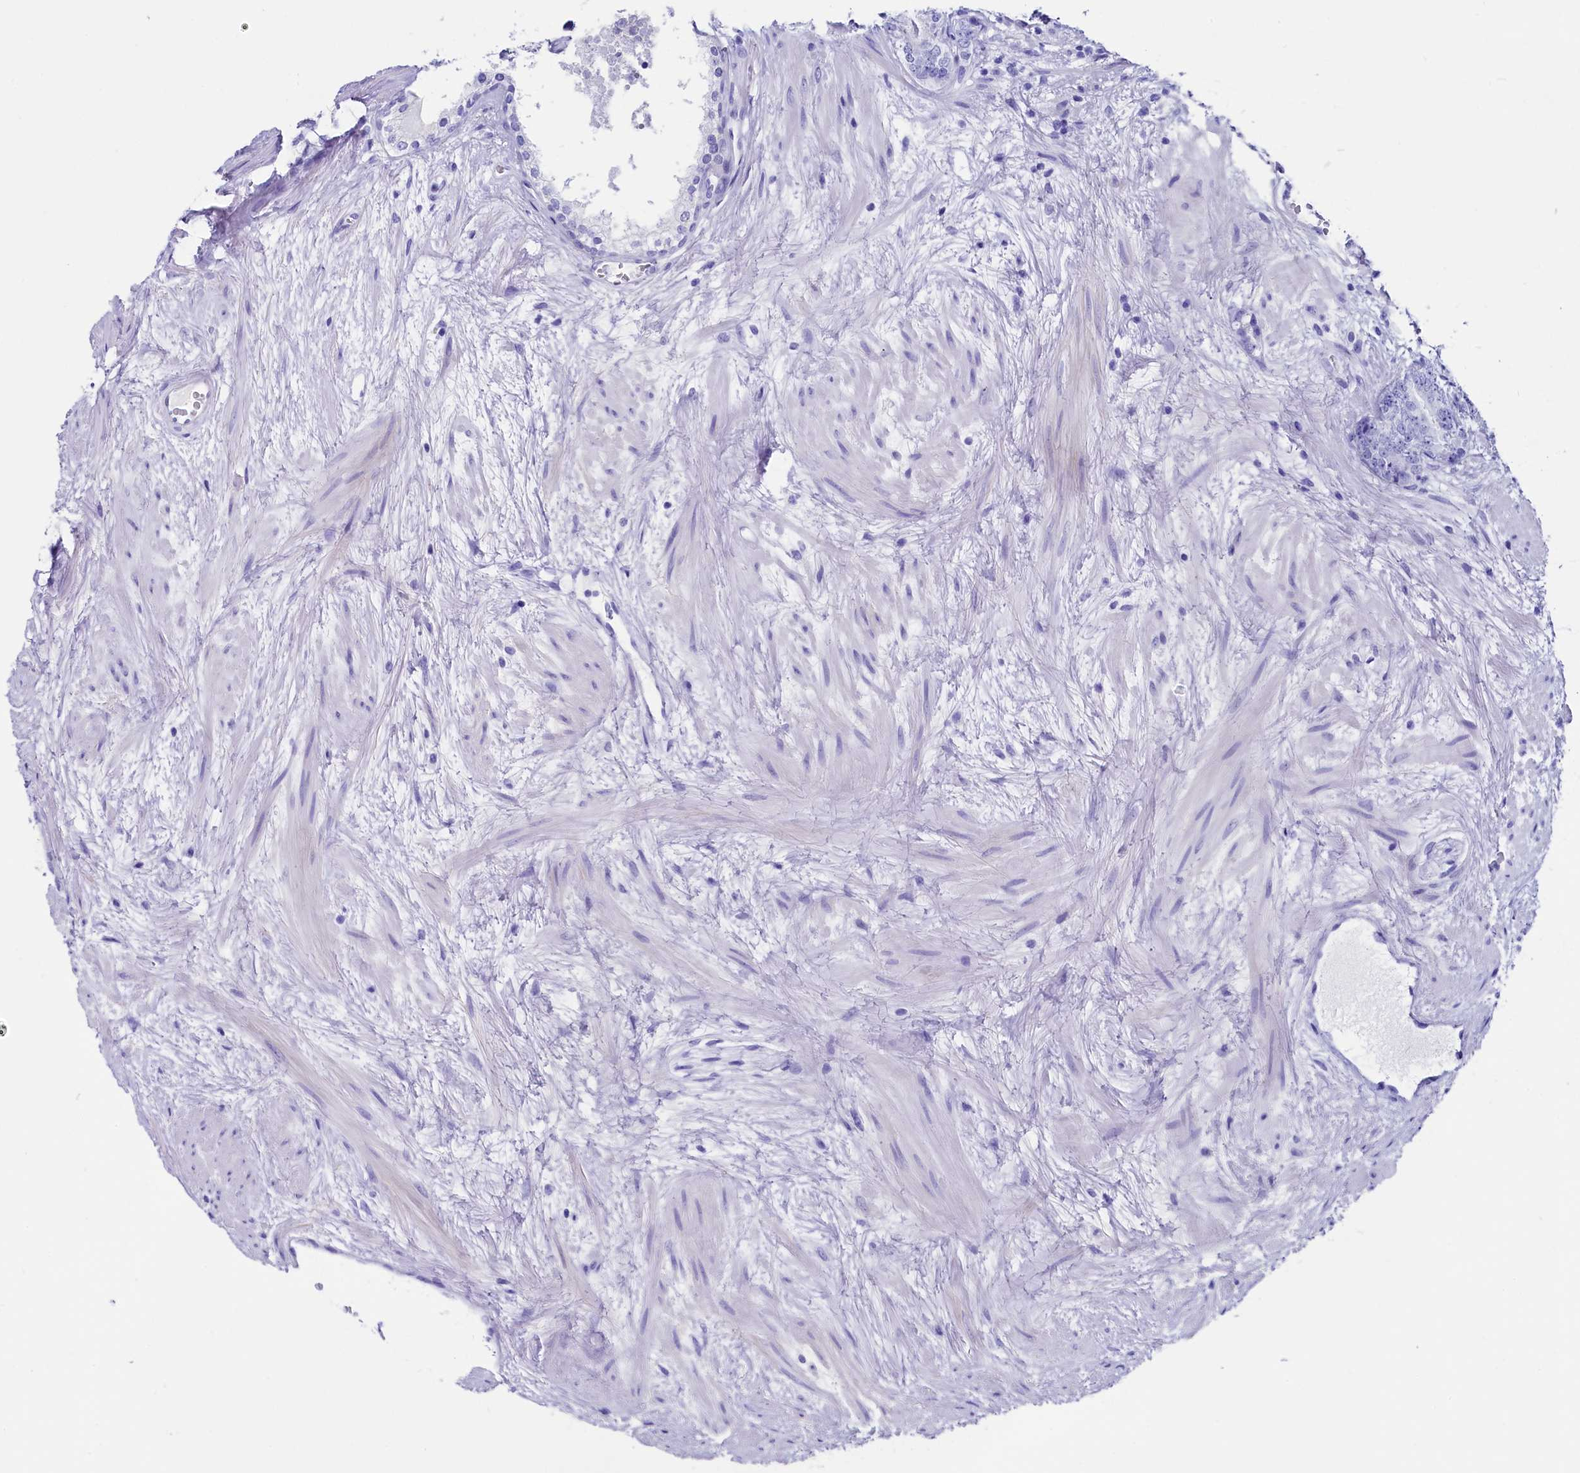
{"staining": {"intensity": "negative", "quantity": "none", "location": "none"}, "tissue": "prostate cancer", "cell_type": "Tumor cells", "image_type": "cancer", "snomed": [{"axis": "morphology", "description": "Adenocarcinoma, High grade"}, {"axis": "topography", "description": "Prostate"}], "caption": "DAB immunohistochemical staining of human prostate cancer exhibits no significant expression in tumor cells. (Stains: DAB (3,3'-diaminobenzidine) immunohistochemistry with hematoxylin counter stain, Microscopy: brightfield microscopy at high magnification).", "gene": "ANKRD29", "patient": {"sex": "male", "age": 56}}